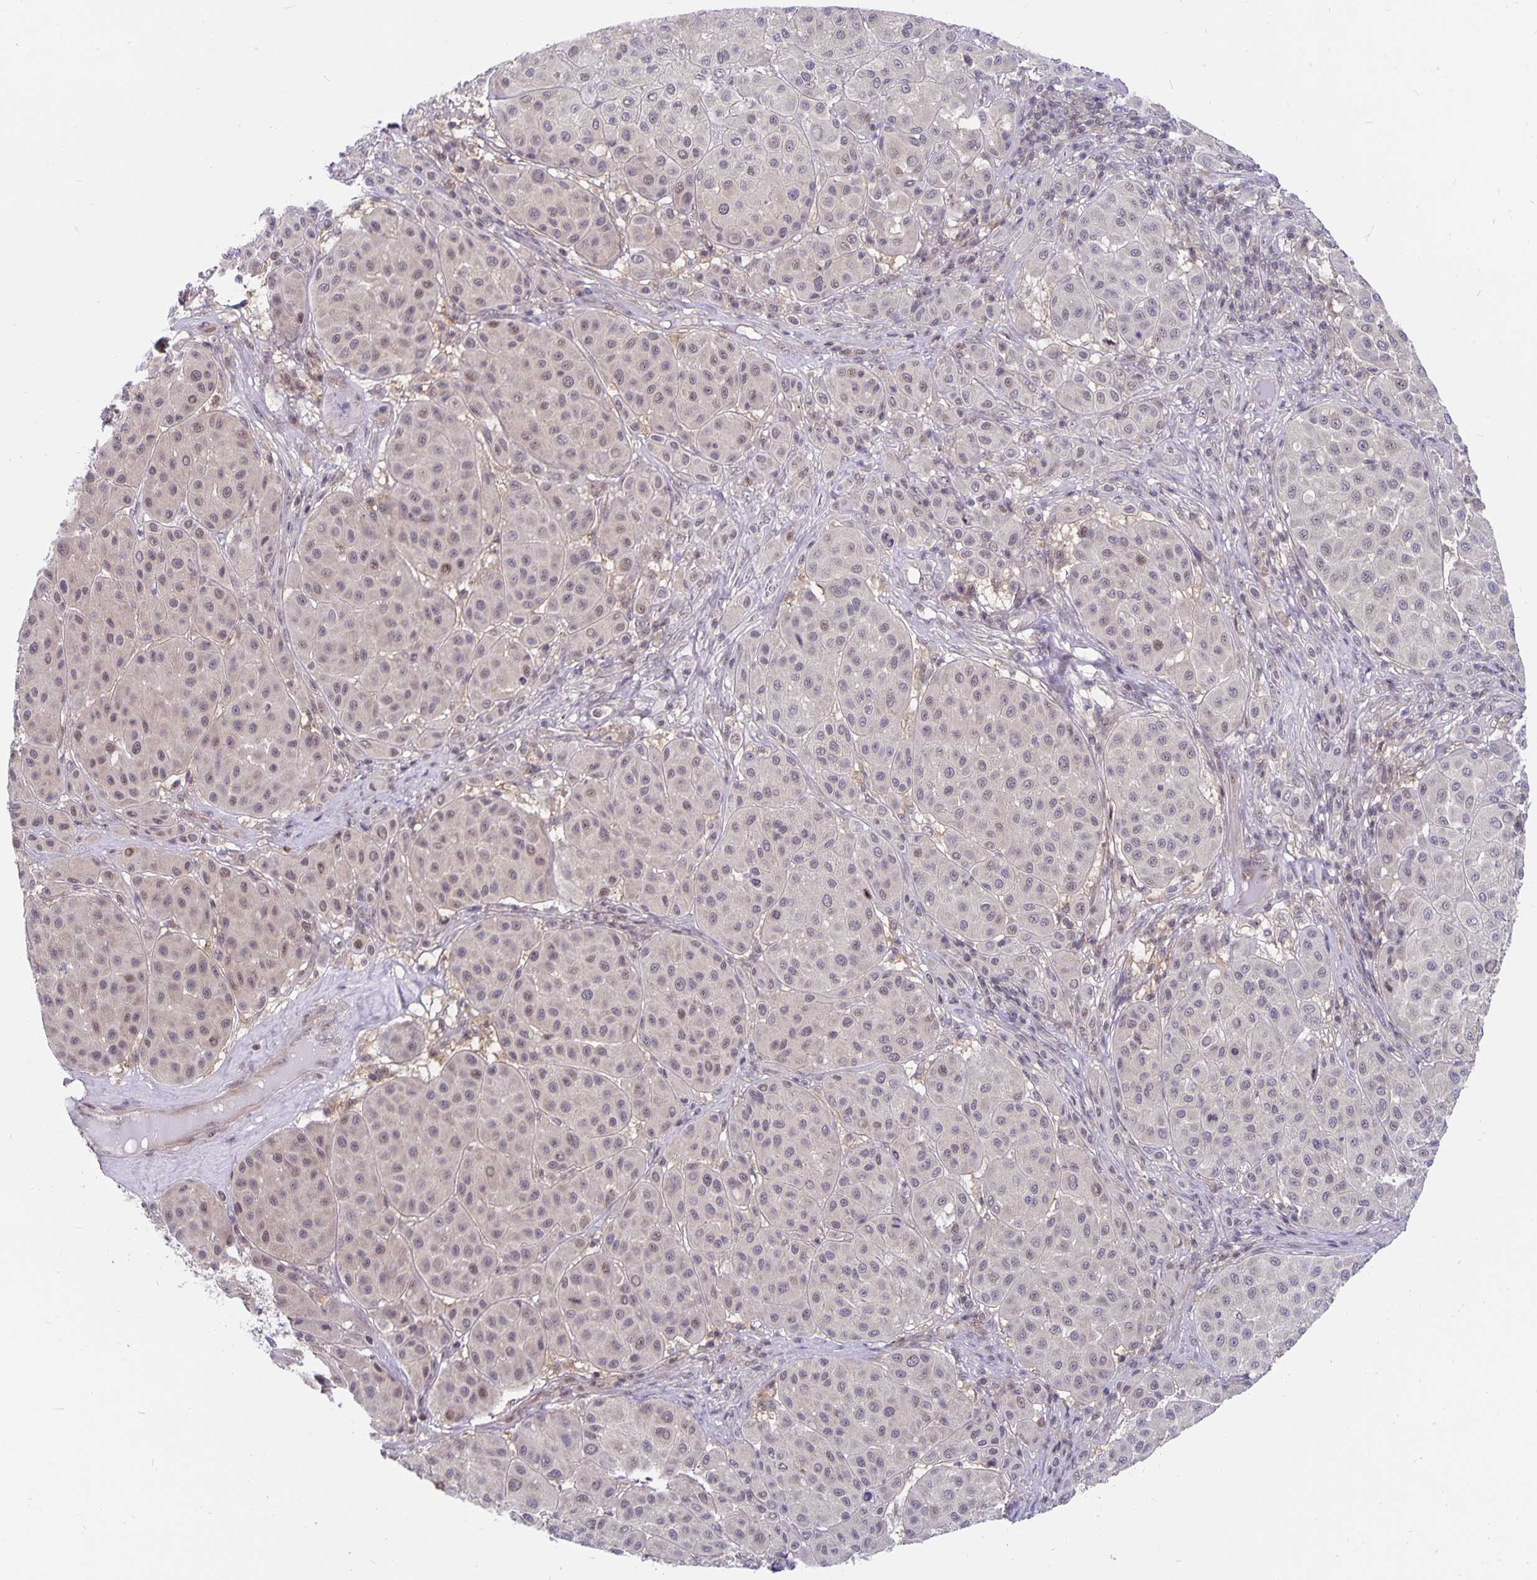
{"staining": {"intensity": "weak", "quantity": "25%-75%", "location": "nuclear"}, "tissue": "melanoma", "cell_type": "Tumor cells", "image_type": "cancer", "snomed": [{"axis": "morphology", "description": "Malignant melanoma, Metastatic site"}, {"axis": "topography", "description": "Smooth muscle"}], "caption": "Brown immunohistochemical staining in malignant melanoma (metastatic site) displays weak nuclear expression in approximately 25%-75% of tumor cells.", "gene": "EXOC6B", "patient": {"sex": "male", "age": 41}}